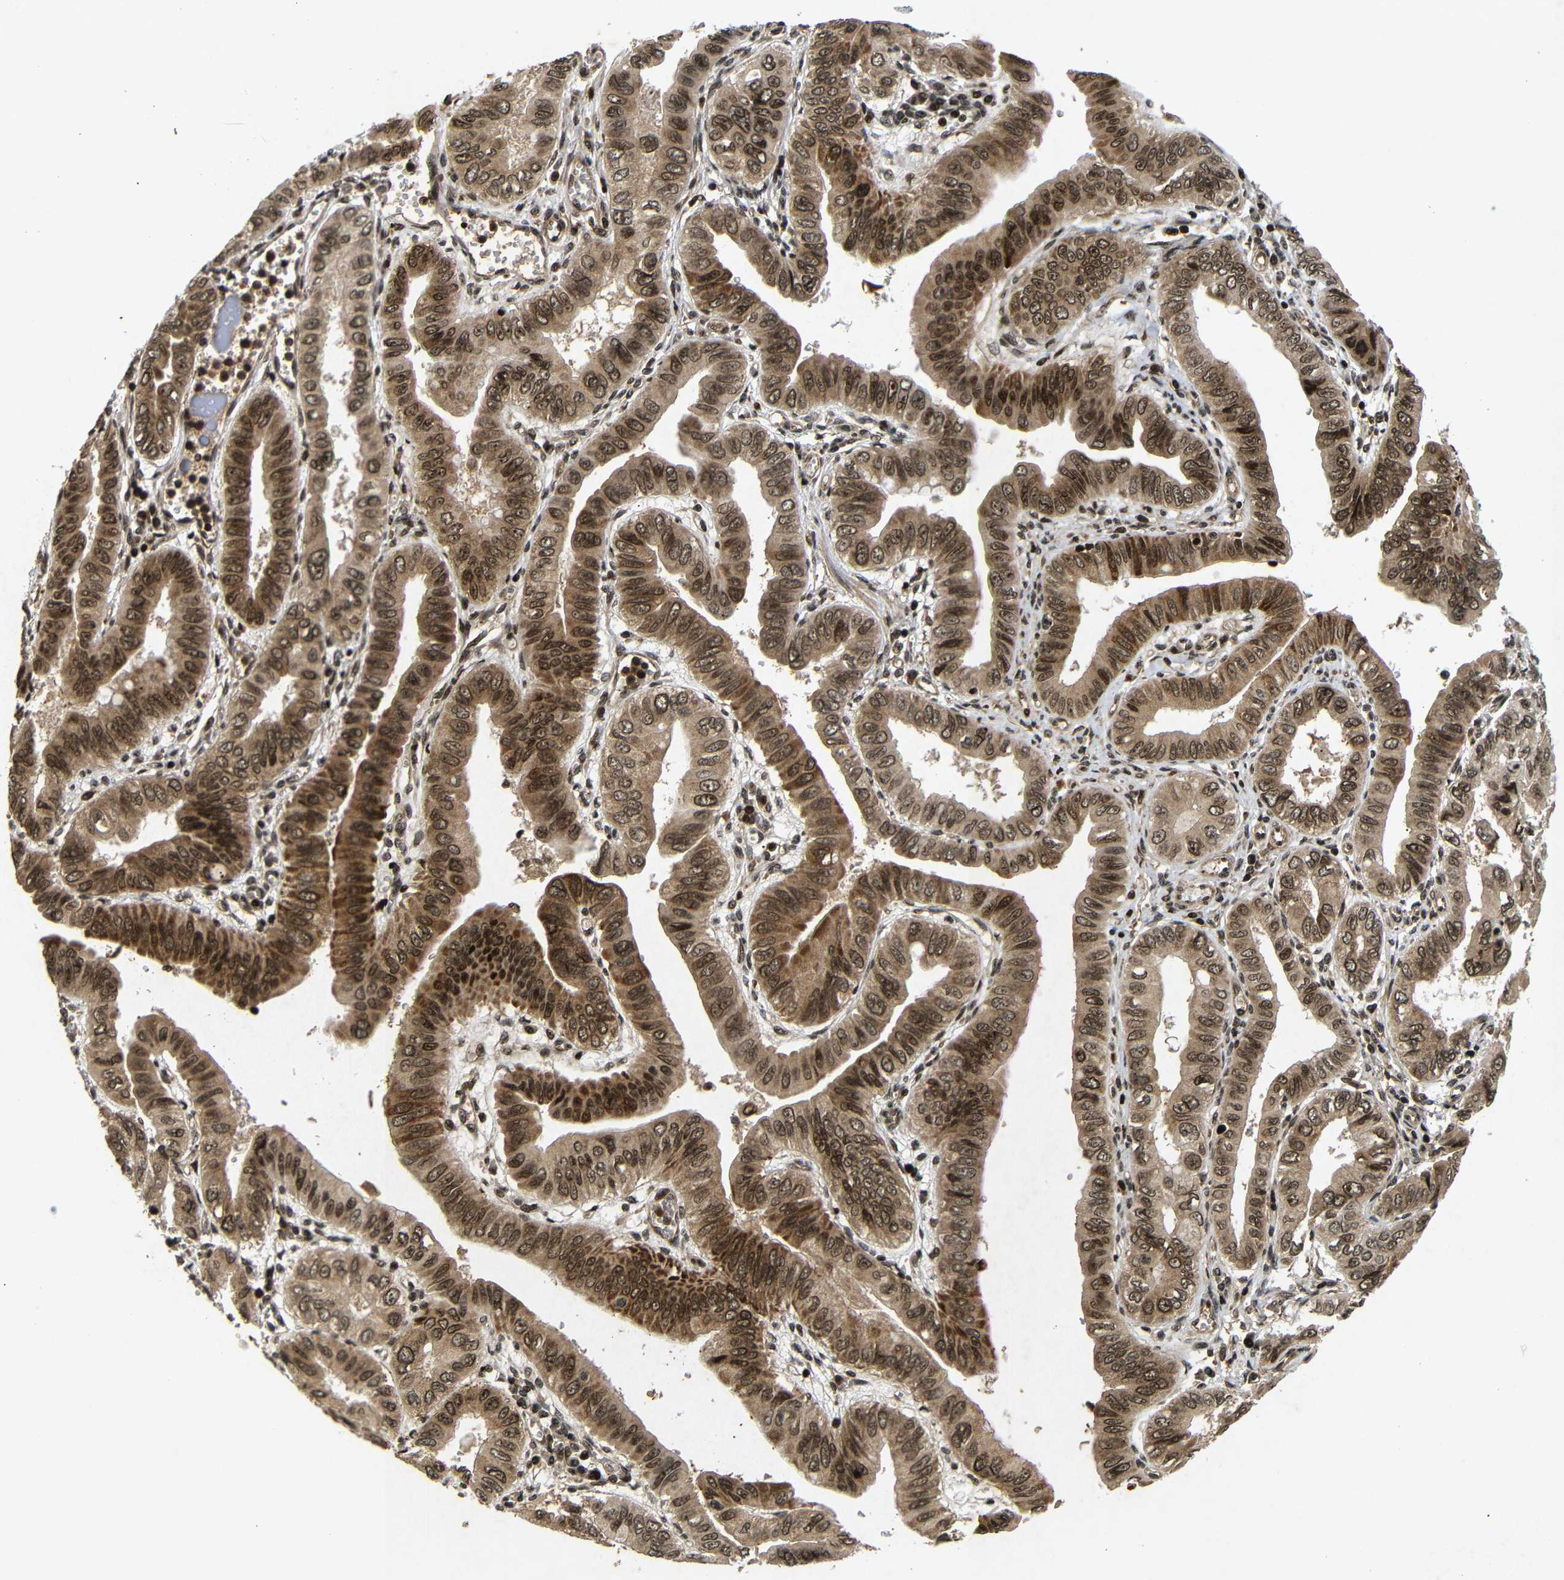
{"staining": {"intensity": "moderate", "quantity": ">75%", "location": "cytoplasmic/membranous,nuclear"}, "tissue": "pancreatic cancer", "cell_type": "Tumor cells", "image_type": "cancer", "snomed": [{"axis": "morphology", "description": "Normal tissue, NOS"}, {"axis": "topography", "description": "Lymph node"}], "caption": "A brown stain labels moderate cytoplasmic/membranous and nuclear positivity of a protein in pancreatic cancer tumor cells.", "gene": "KIF23", "patient": {"sex": "male", "age": 50}}